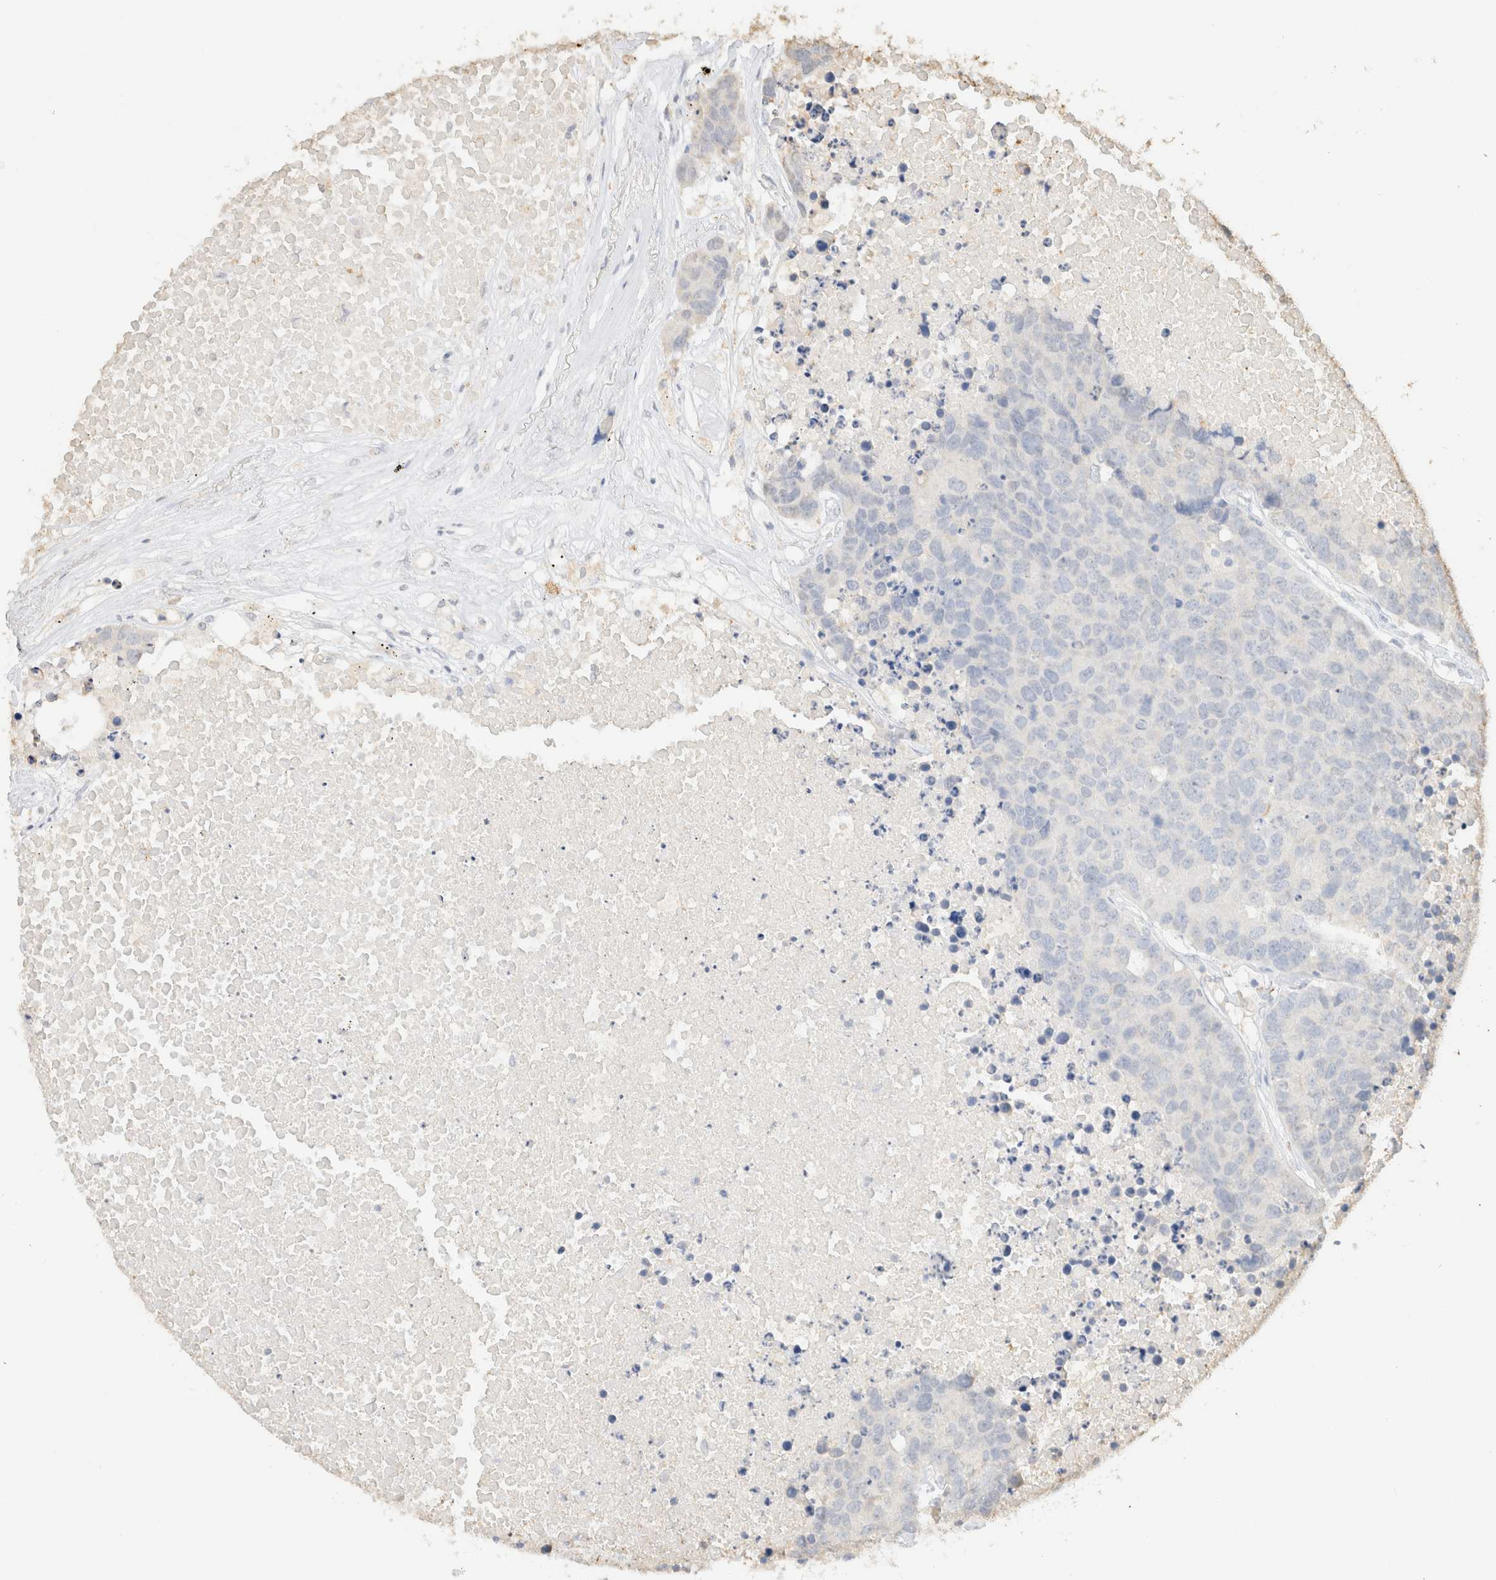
{"staining": {"intensity": "negative", "quantity": "none", "location": "none"}, "tissue": "carcinoid", "cell_type": "Tumor cells", "image_type": "cancer", "snomed": [{"axis": "morphology", "description": "Carcinoid, malignant, NOS"}, {"axis": "topography", "description": "Lung"}], "caption": "Immunohistochemistry histopathology image of carcinoid stained for a protein (brown), which exhibits no staining in tumor cells.", "gene": "CPA1", "patient": {"sex": "male", "age": 60}}